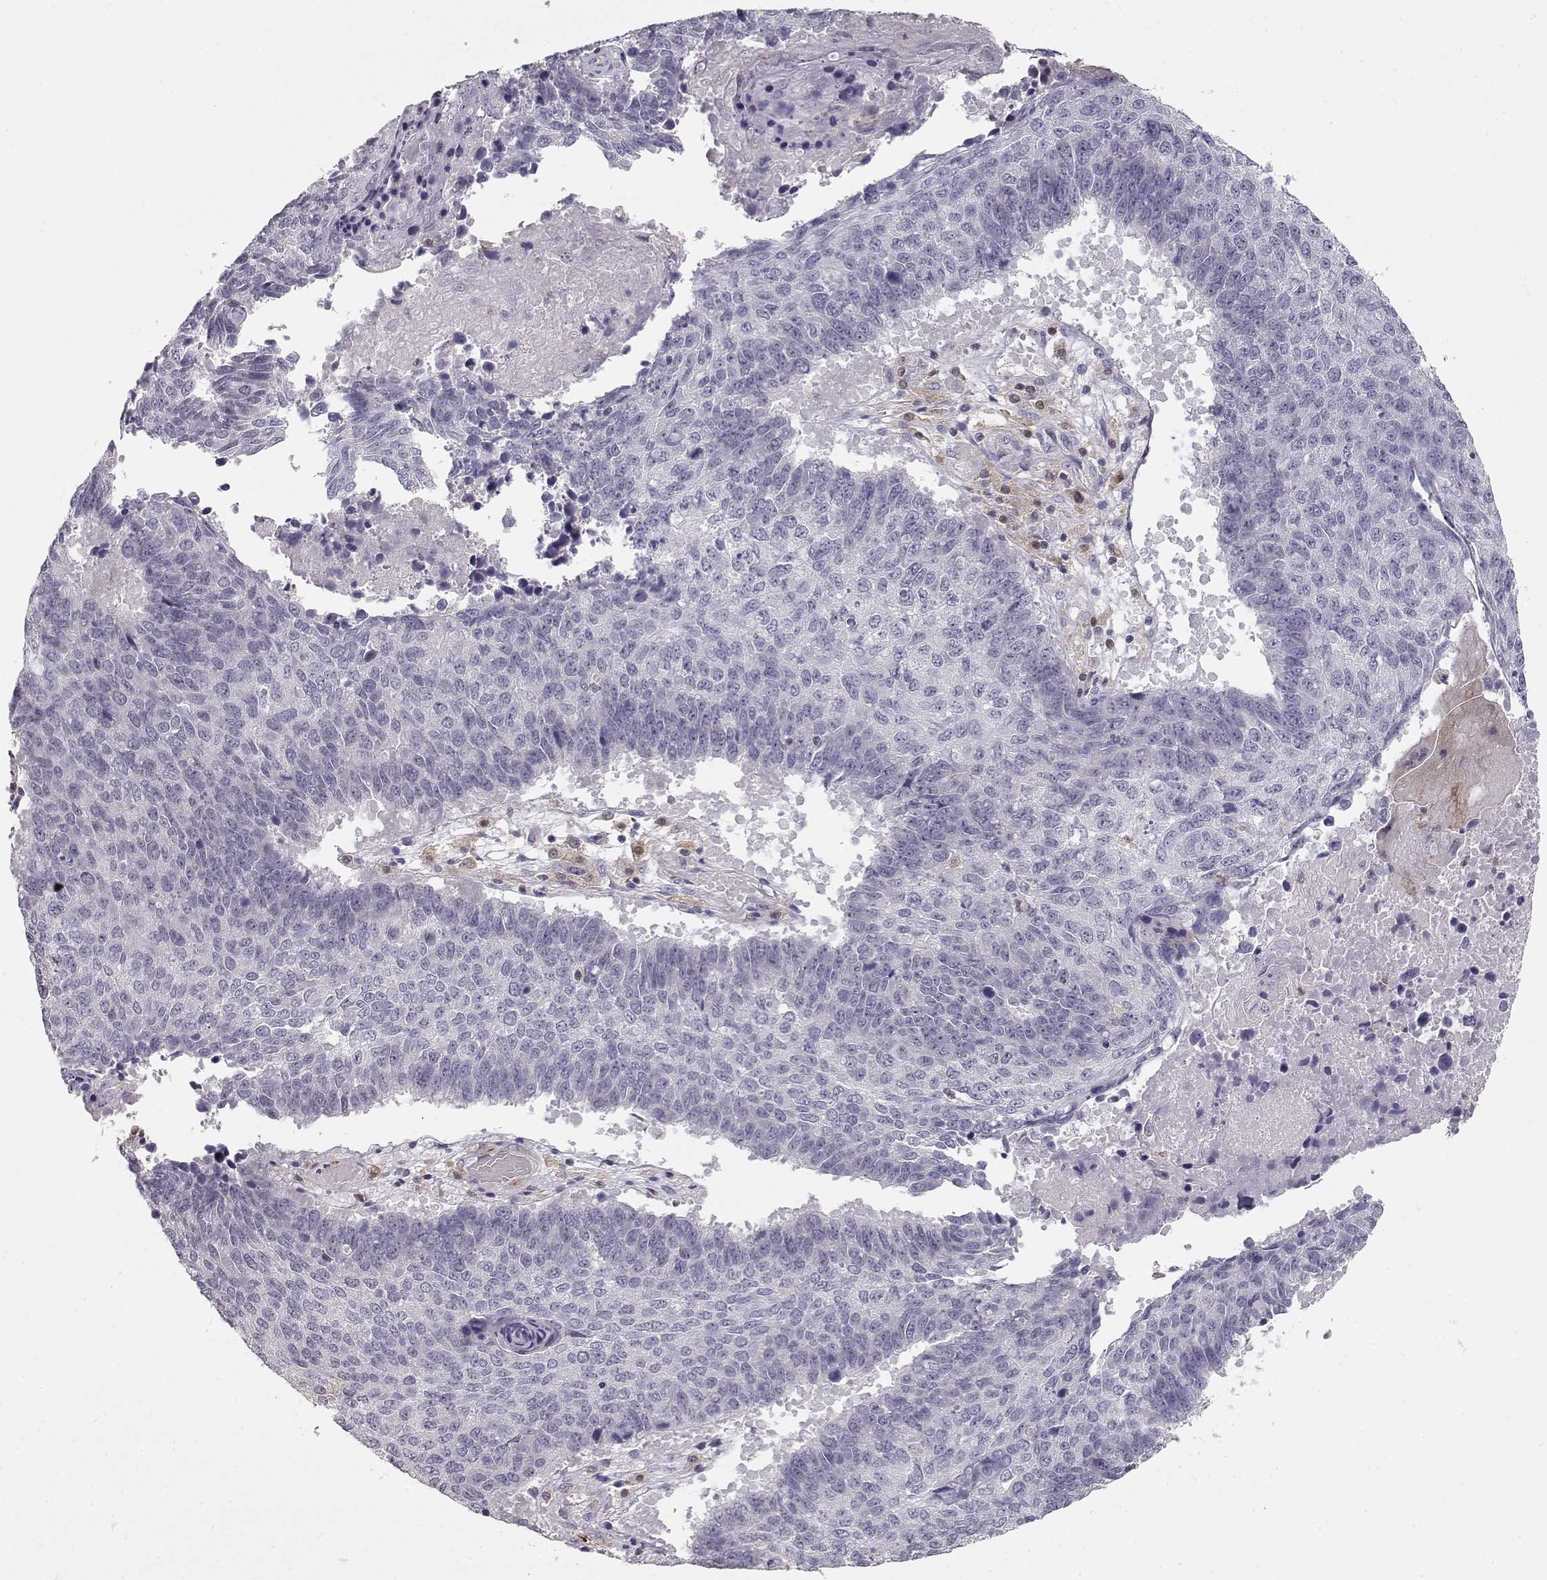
{"staining": {"intensity": "negative", "quantity": "none", "location": "none"}, "tissue": "lung cancer", "cell_type": "Tumor cells", "image_type": "cancer", "snomed": [{"axis": "morphology", "description": "Squamous cell carcinoma, NOS"}, {"axis": "topography", "description": "Lung"}], "caption": "IHC photomicrograph of neoplastic tissue: lung squamous cell carcinoma stained with DAB displays no significant protein expression in tumor cells. (Immunohistochemistry, brightfield microscopy, high magnification).", "gene": "VAV1", "patient": {"sex": "male", "age": 73}}